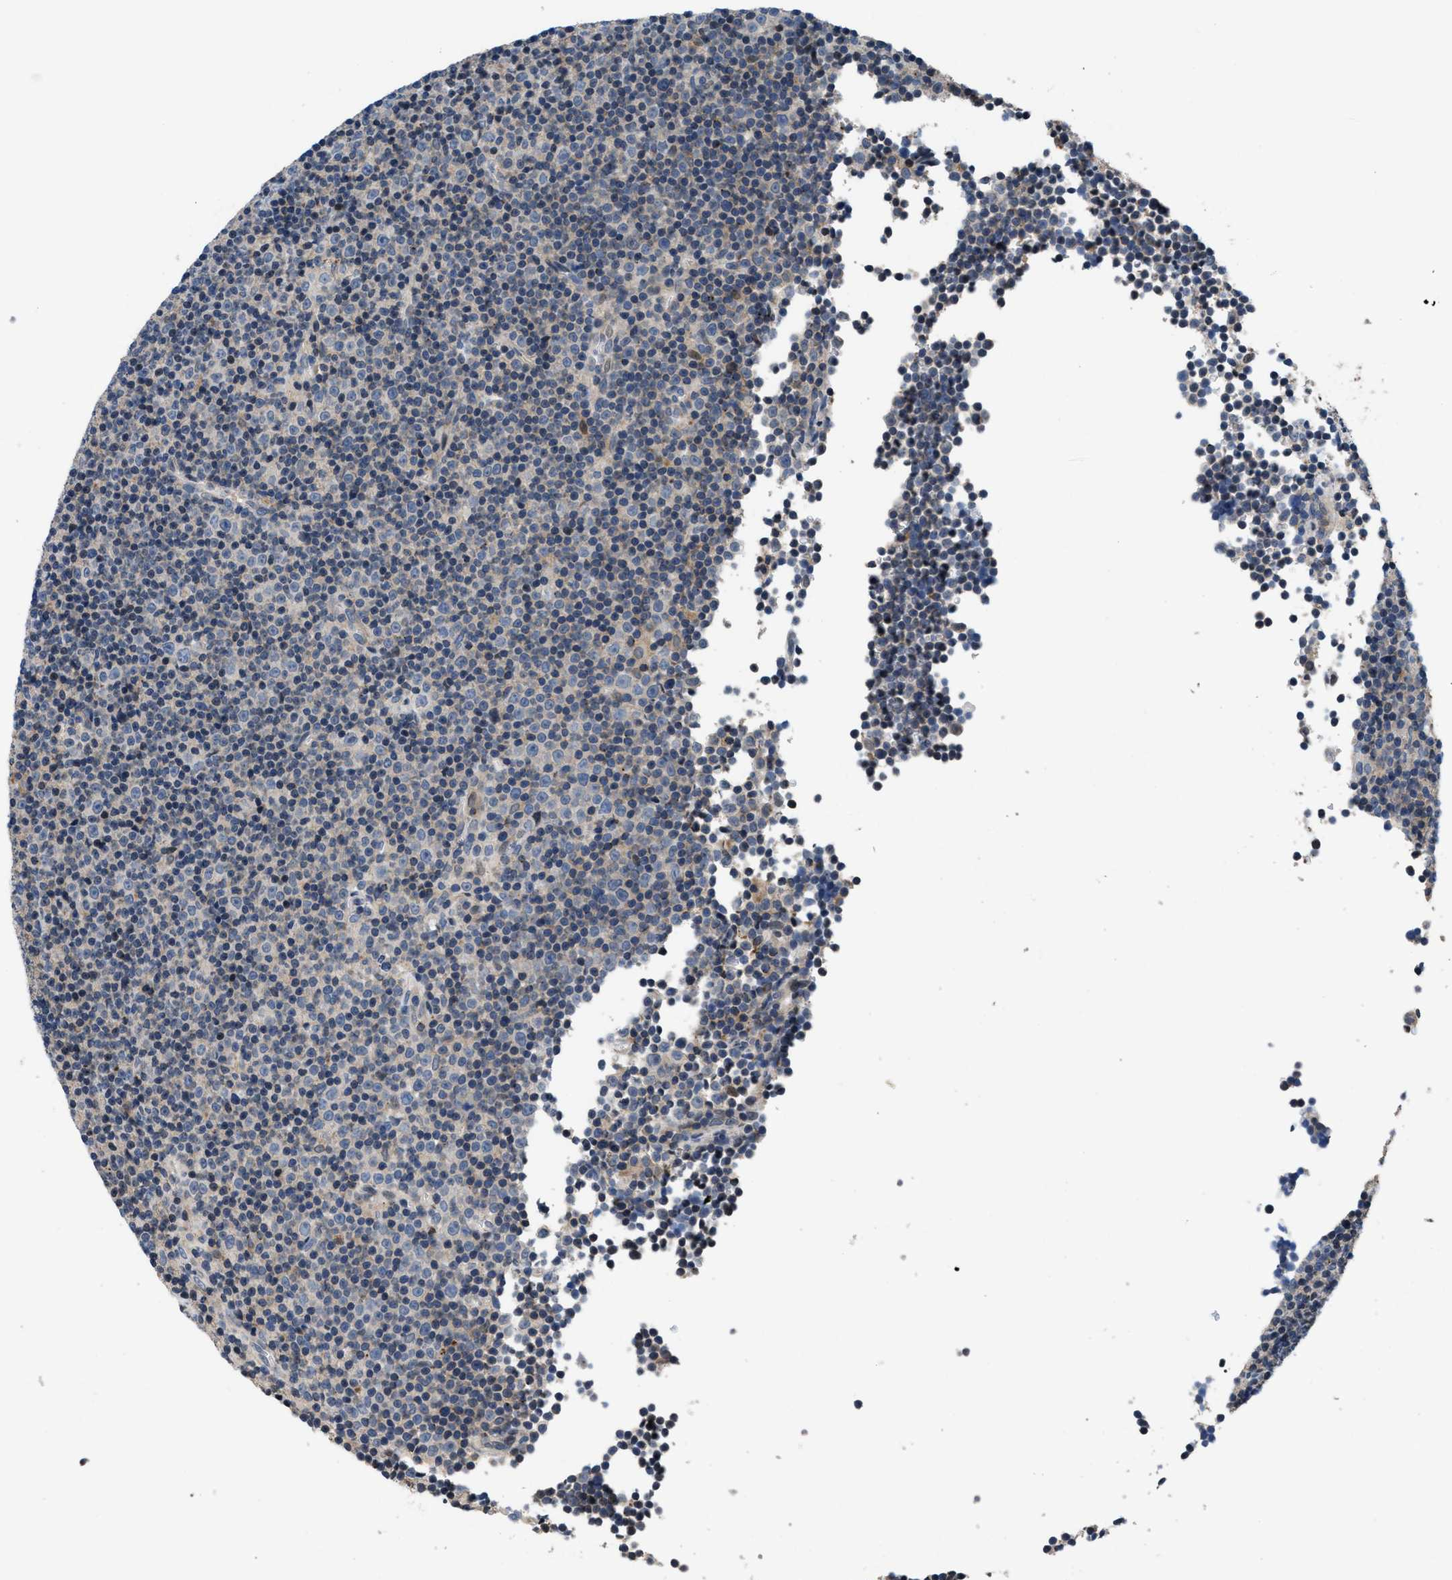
{"staining": {"intensity": "negative", "quantity": "none", "location": "none"}, "tissue": "lymphoma", "cell_type": "Tumor cells", "image_type": "cancer", "snomed": [{"axis": "morphology", "description": "Malignant lymphoma, non-Hodgkin's type, Low grade"}, {"axis": "topography", "description": "Lymph node"}], "caption": "Photomicrograph shows no protein positivity in tumor cells of lymphoma tissue.", "gene": "CTBS", "patient": {"sex": "female", "age": 67}}